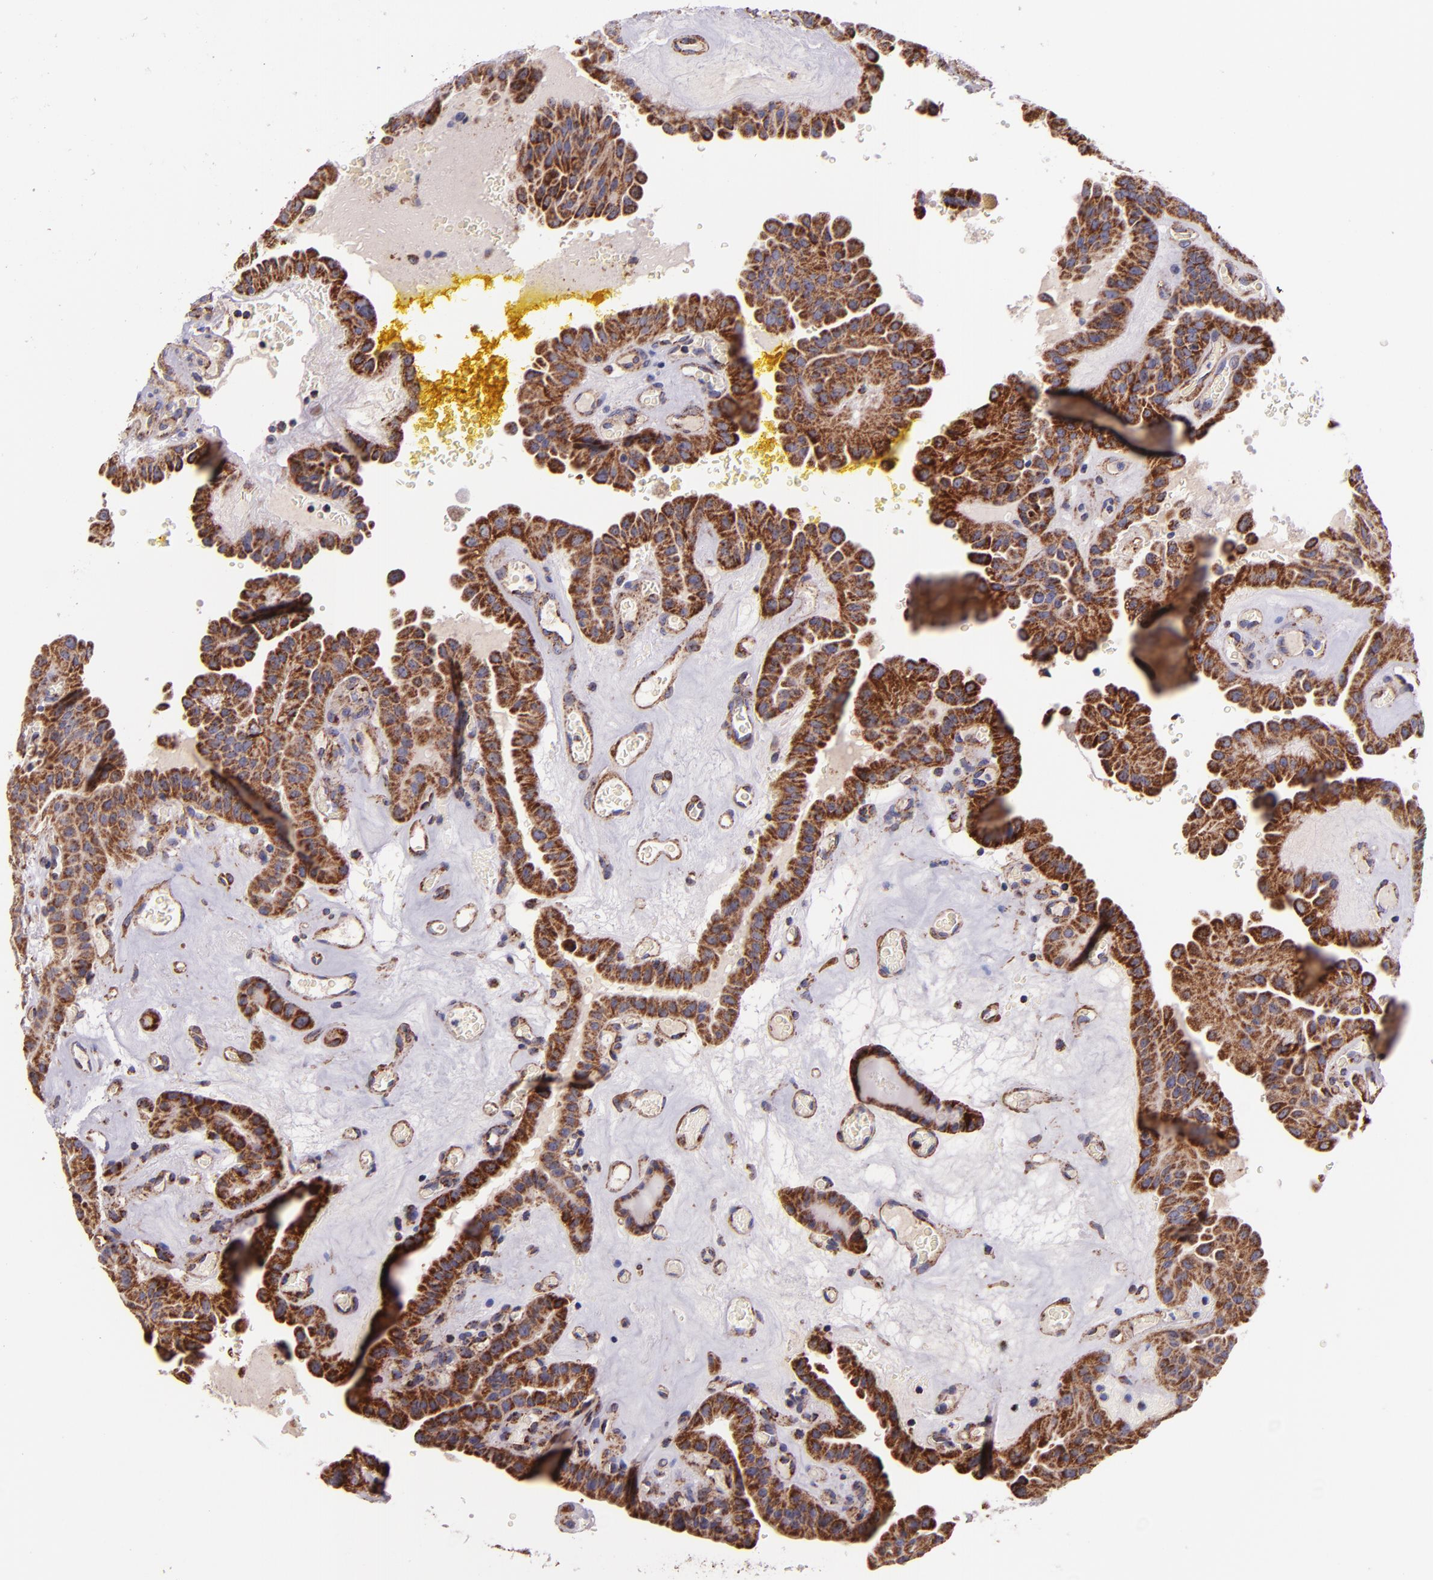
{"staining": {"intensity": "moderate", "quantity": ">75%", "location": "cytoplasmic/membranous"}, "tissue": "thyroid cancer", "cell_type": "Tumor cells", "image_type": "cancer", "snomed": [{"axis": "morphology", "description": "Papillary adenocarcinoma, NOS"}, {"axis": "topography", "description": "Thyroid gland"}], "caption": "A high-resolution histopathology image shows IHC staining of thyroid cancer, which reveals moderate cytoplasmic/membranous positivity in about >75% of tumor cells. (Stains: DAB in brown, nuclei in blue, Microscopy: brightfield microscopy at high magnification).", "gene": "IDH3G", "patient": {"sex": "male", "age": 87}}